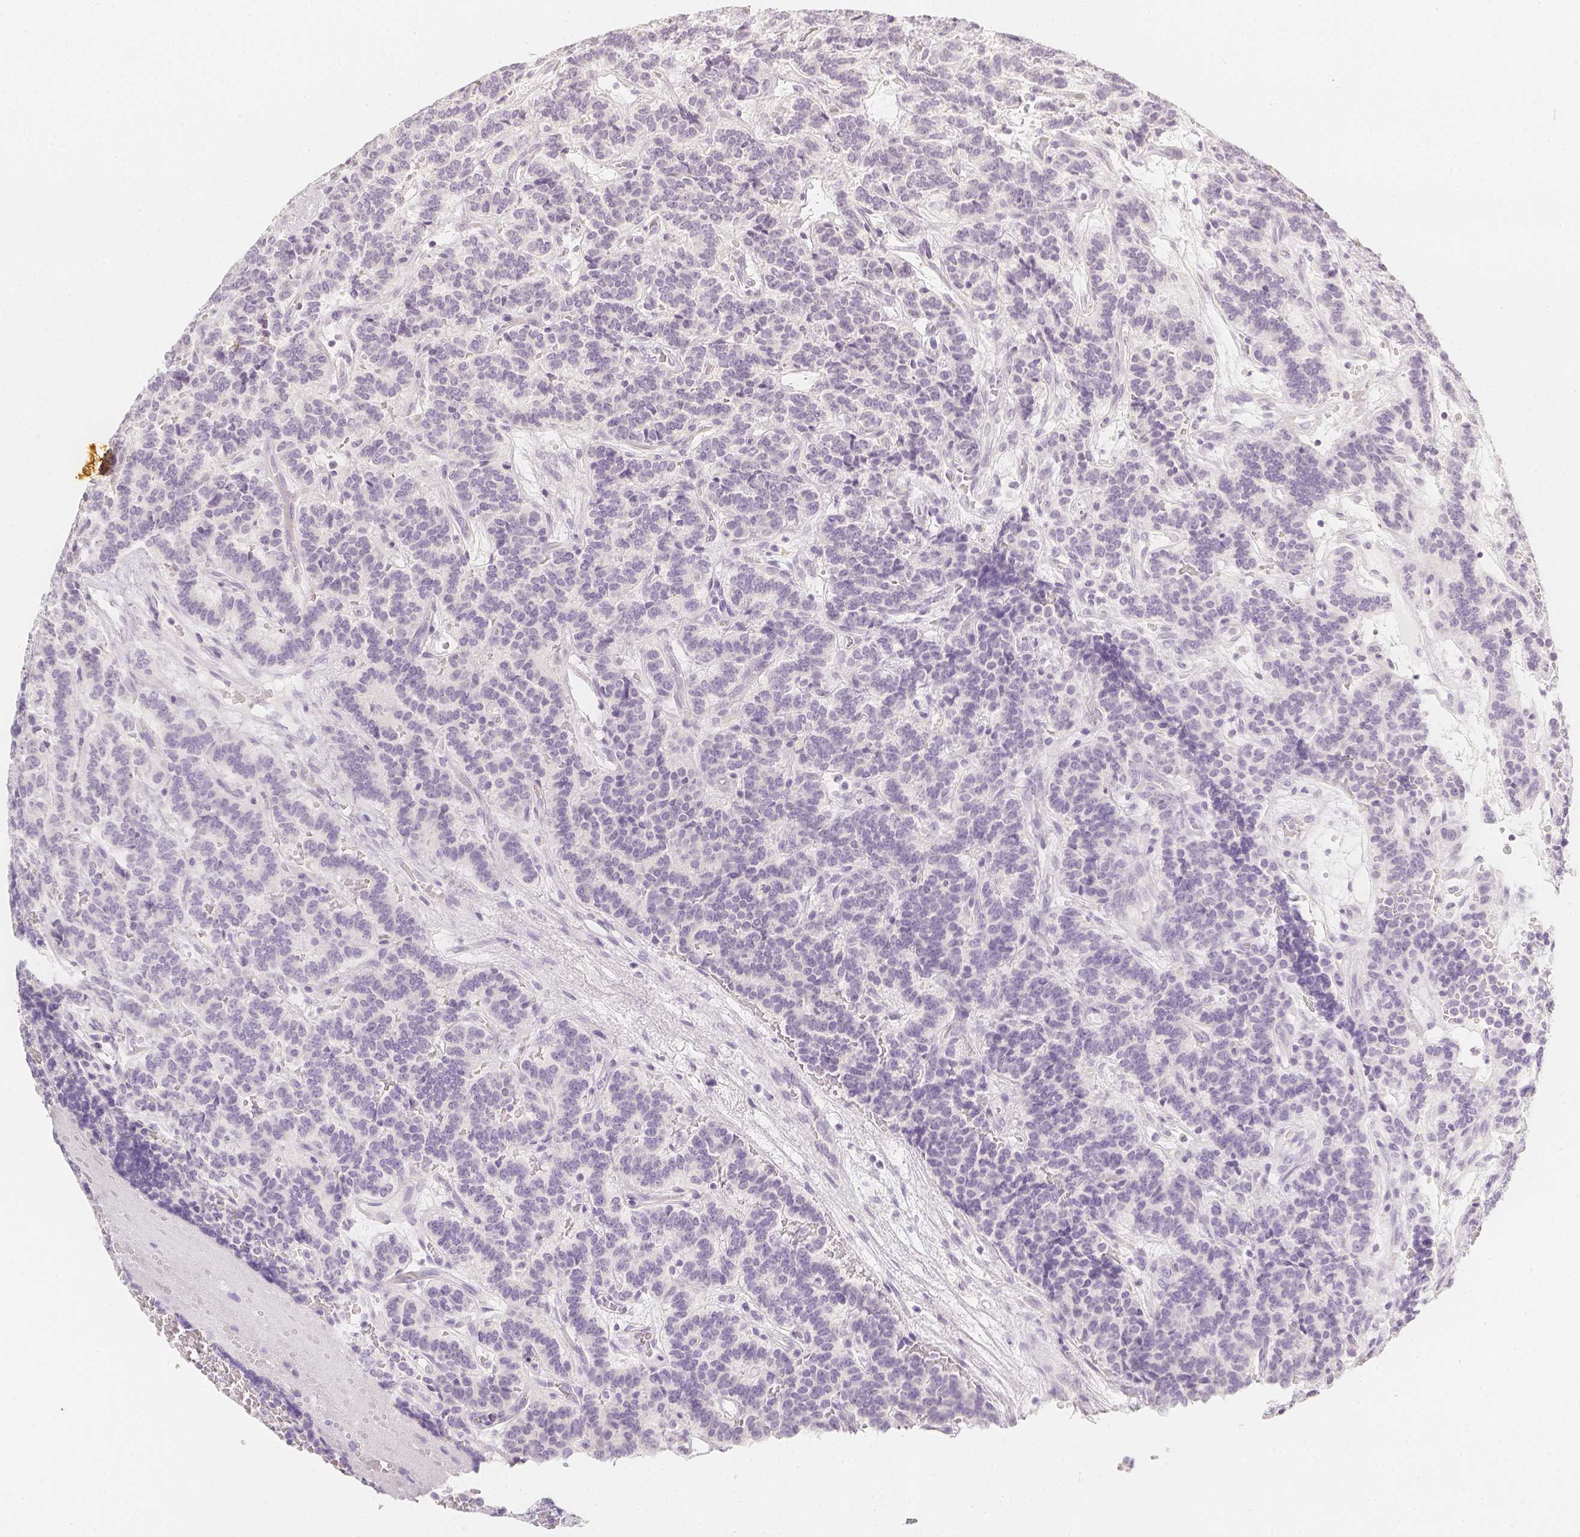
{"staining": {"intensity": "negative", "quantity": "none", "location": "none"}, "tissue": "carcinoid", "cell_type": "Tumor cells", "image_type": "cancer", "snomed": [{"axis": "morphology", "description": "Carcinoid, malignant, NOS"}, {"axis": "topography", "description": "Pancreas"}], "caption": "DAB (3,3'-diaminobenzidine) immunohistochemical staining of human carcinoid exhibits no significant staining in tumor cells.", "gene": "SLC18A1", "patient": {"sex": "male", "age": 36}}